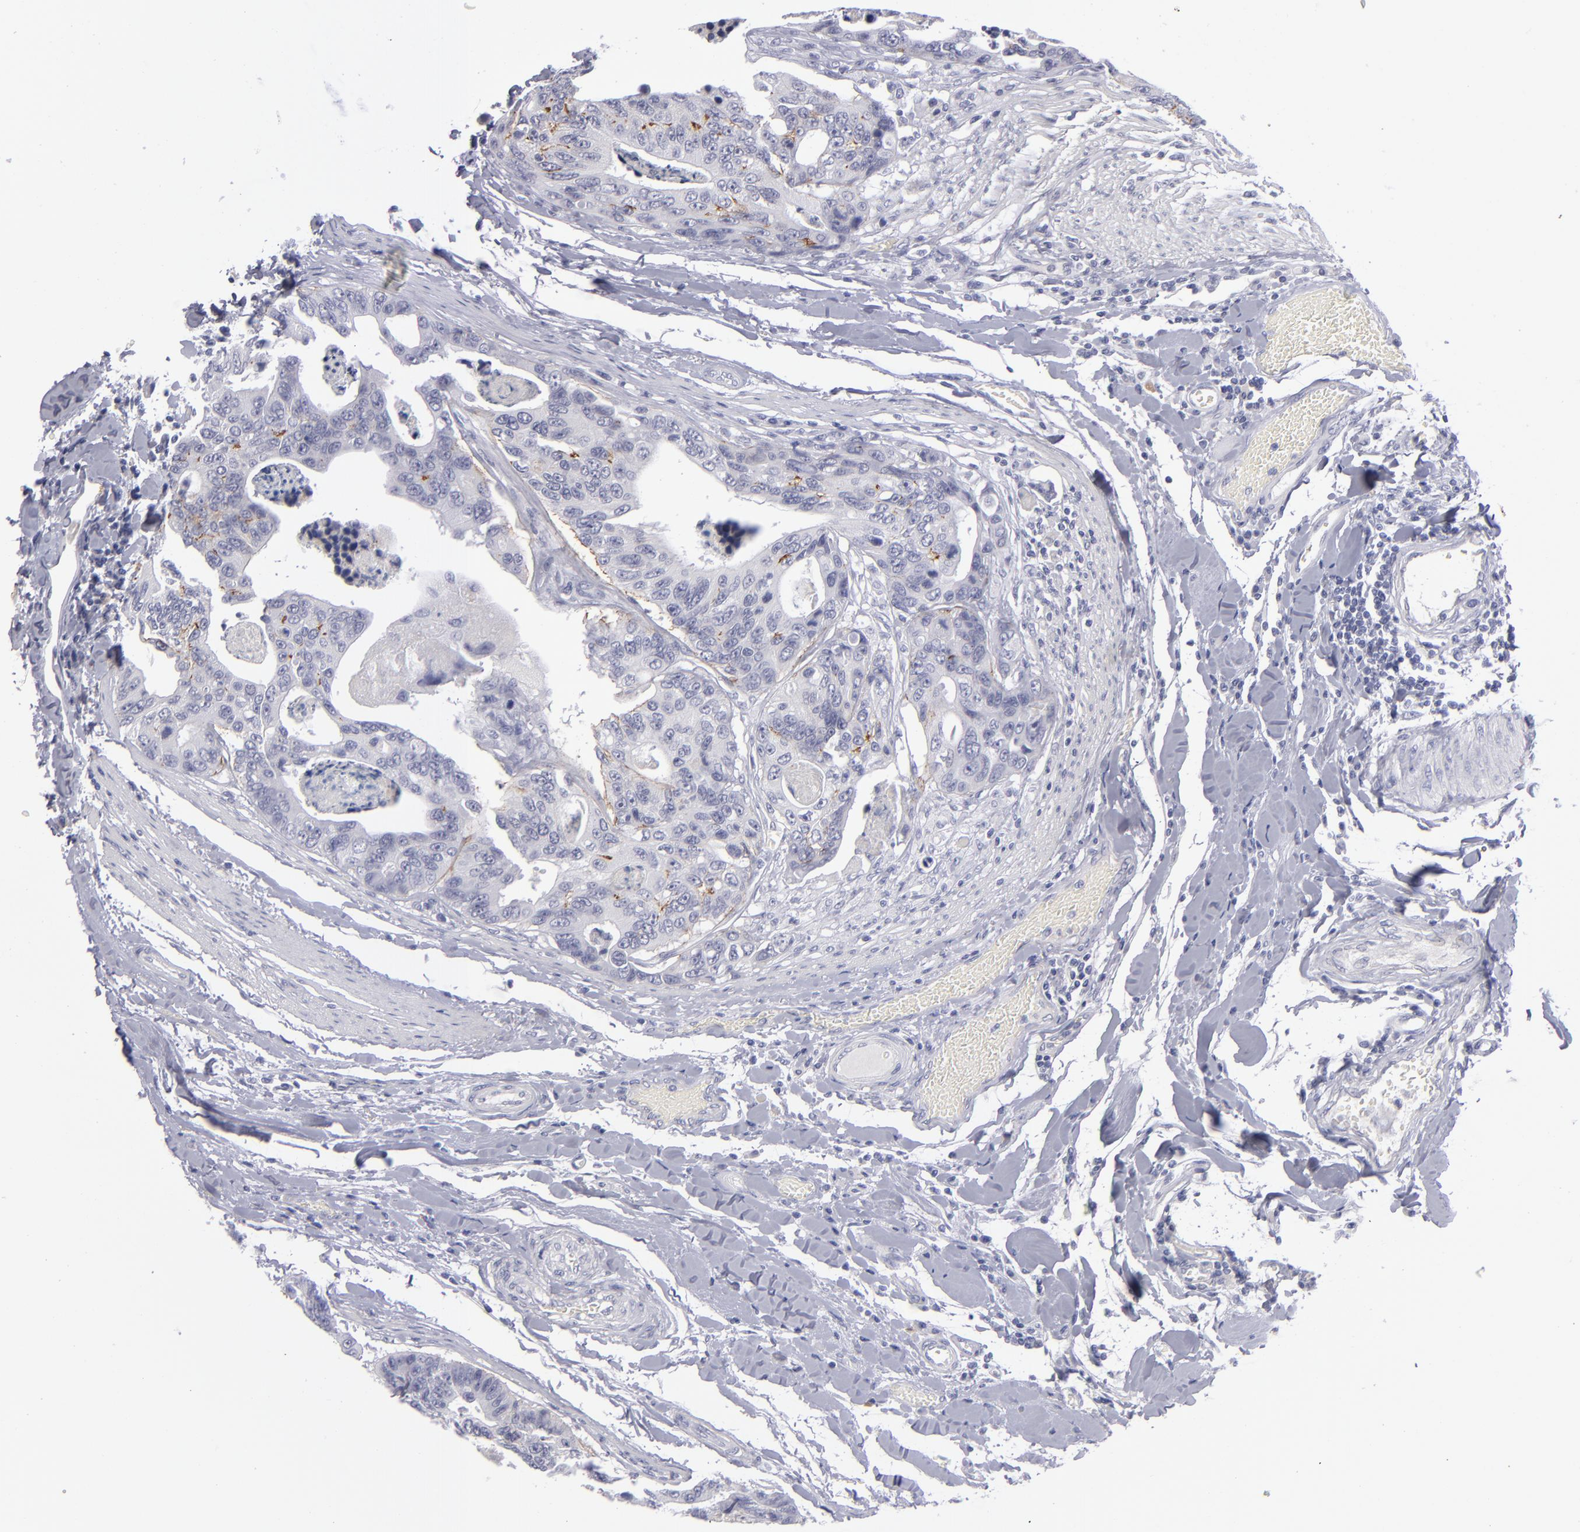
{"staining": {"intensity": "negative", "quantity": "none", "location": "none"}, "tissue": "colorectal cancer", "cell_type": "Tumor cells", "image_type": "cancer", "snomed": [{"axis": "morphology", "description": "Adenocarcinoma, NOS"}, {"axis": "topography", "description": "Colon"}], "caption": "High magnification brightfield microscopy of colorectal cancer stained with DAB (brown) and counterstained with hematoxylin (blue): tumor cells show no significant staining.", "gene": "ITGB4", "patient": {"sex": "female", "age": 86}}